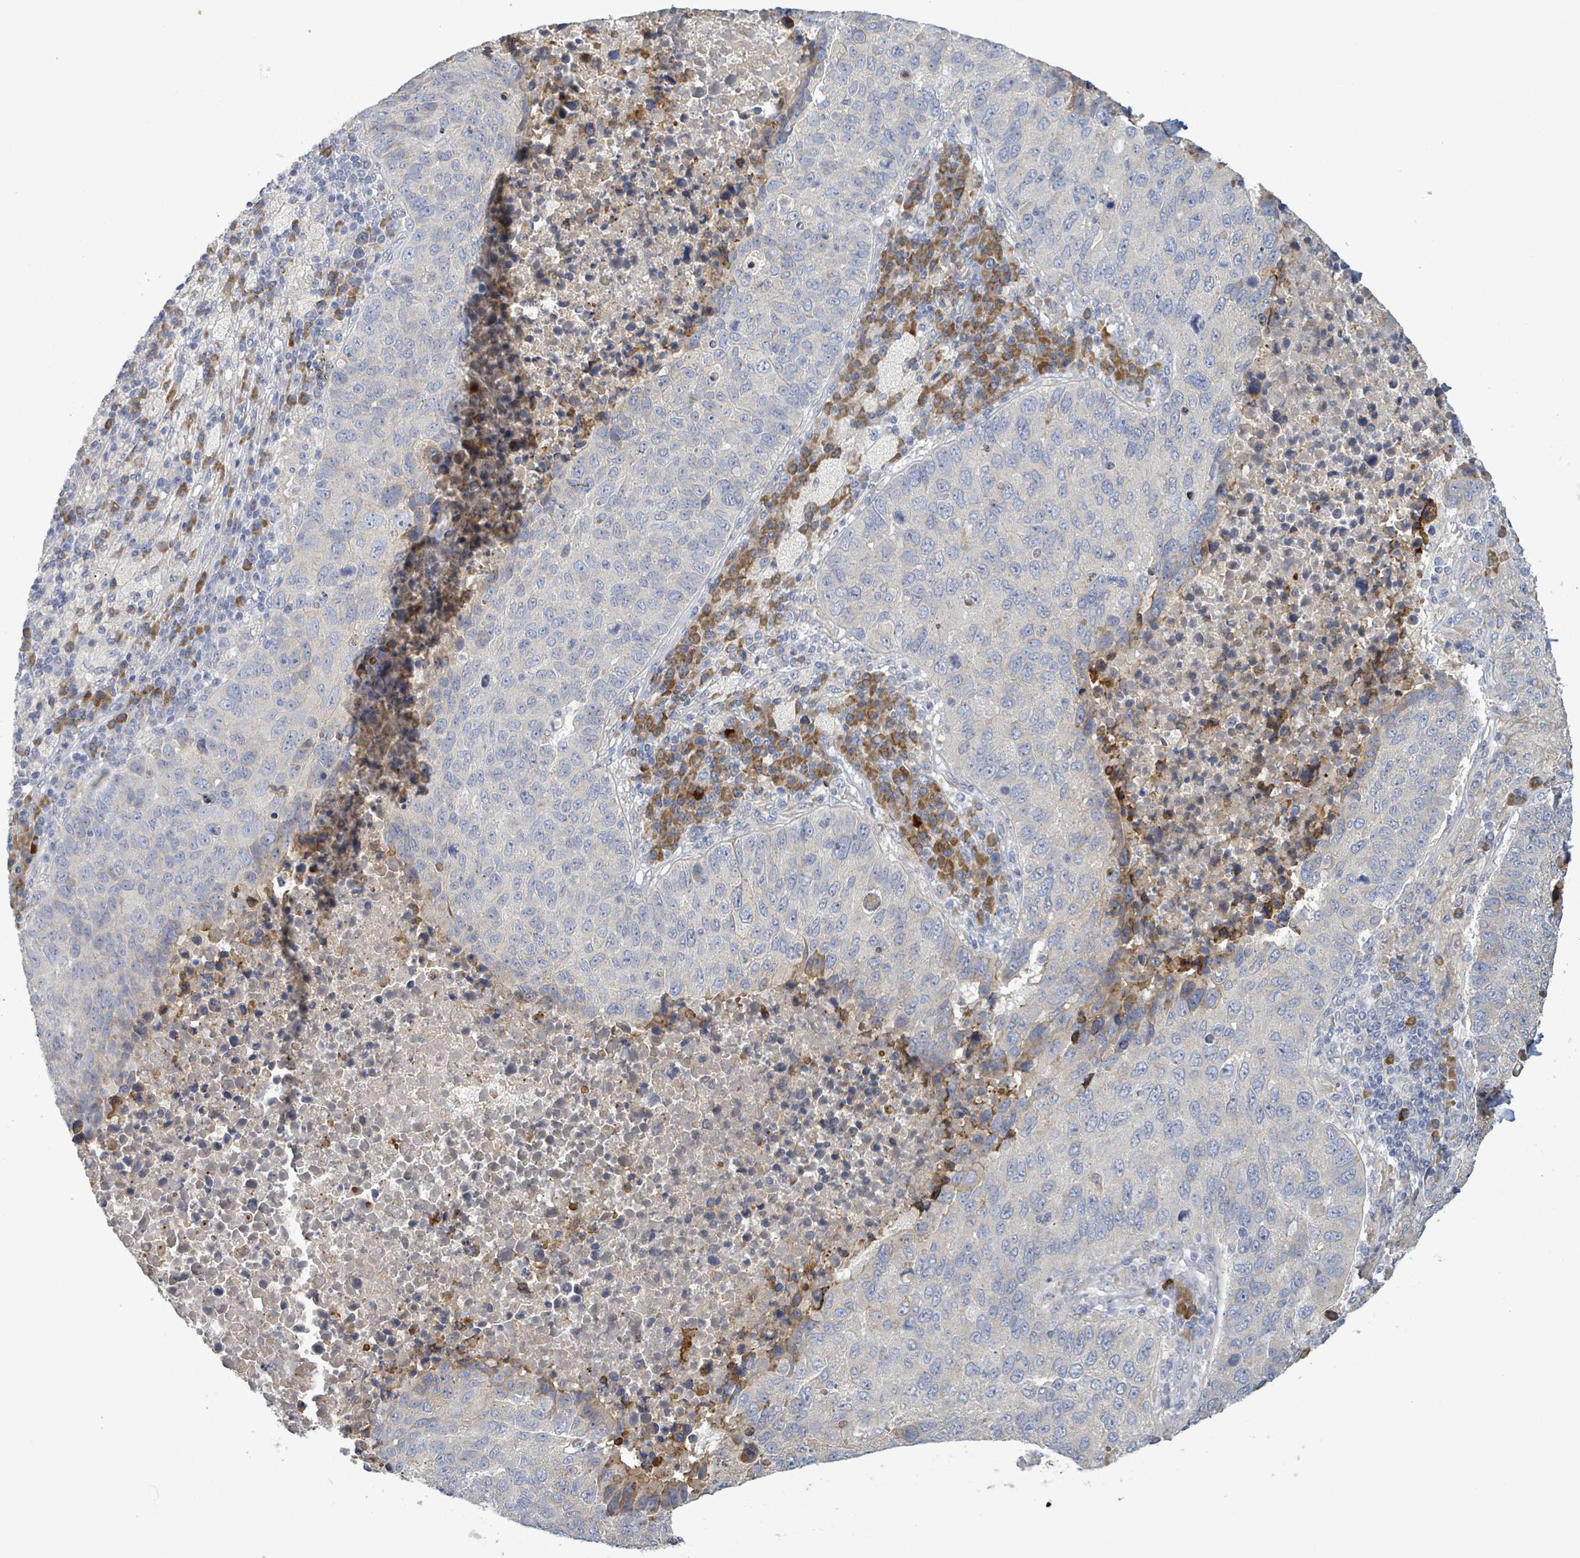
{"staining": {"intensity": "negative", "quantity": "none", "location": "none"}, "tissue": "lung cancer", "cell_type": "Tumor cells", "image_type": "cancer", "snomed": [{"axis": "morphology", "description": "Squamous cell carcinoma, NOS"}, {"axis": "topography", "description": "Lung"}], "caption": "This image is of lung cancer (squamous cell carcinoma) stained with IHC to label a protein in brown with the nuclei are counter-stained blue. There is no positivity in tumor cells. Nuclei are stained in blue.", "gene": "ATP13A1", "patient": {"sex": "male", "age": 73}}